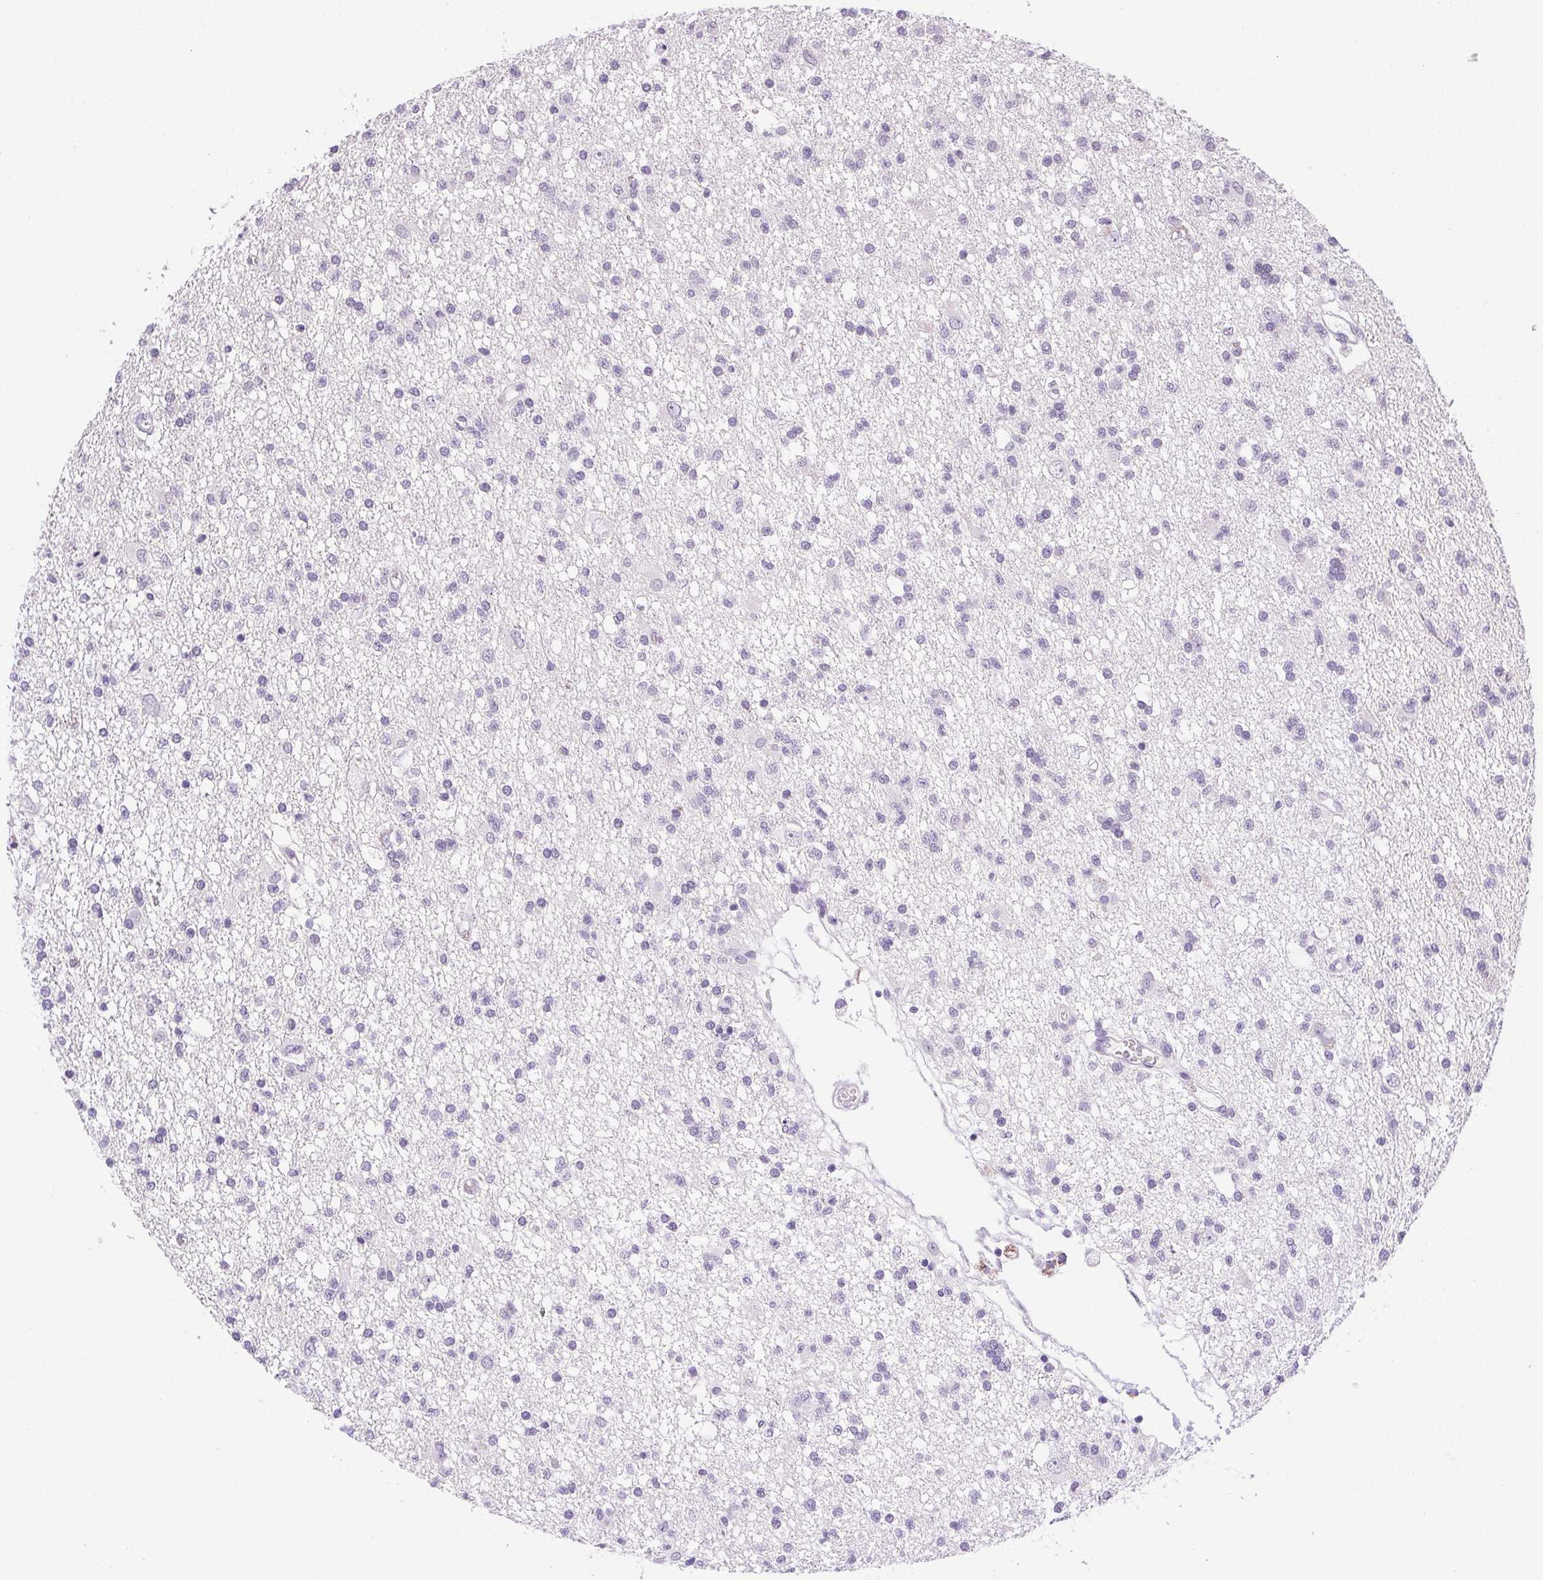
{"staining": {"intensity": "negative", "quantity": "none", "location": "none"}, "tissue": "glioma", "cell_type": "Tumor cells", "image_type": "cancer", "snomed": [{"axis": "morphology", "description": "Glioma, malignant, Low grade"}, {"axis": "topography", "description": "Brain"}], "caption": "Immunohistochemistry photomicrograph of malignant low-grade glioma stained for a protein (brown), which shows no positivity in tumor cells.", "gene": "PRL", "patient": {"sex": "male", "age": 64}}